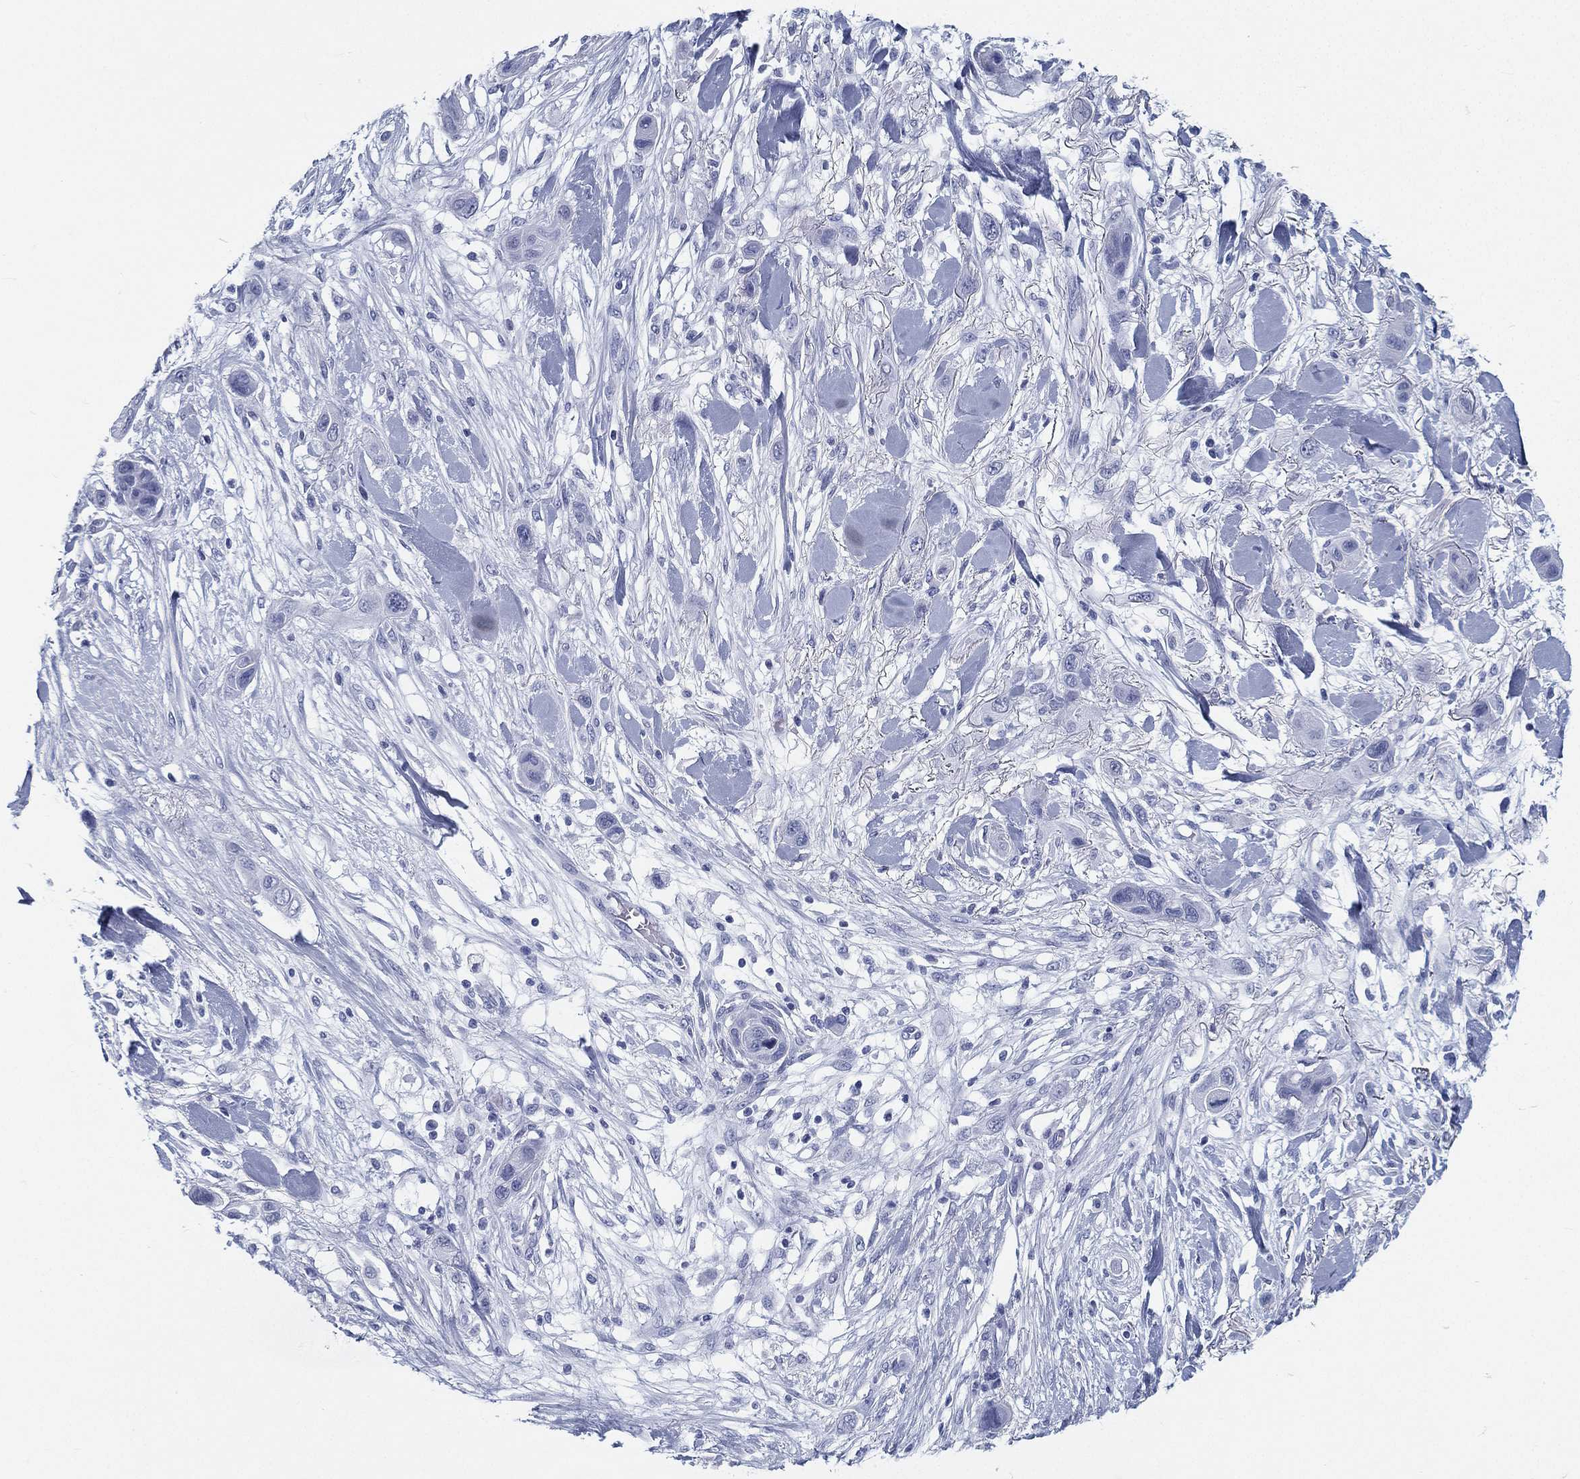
{"staining": {"intensity": "negative", "quantity": "none", "location": "none"}, "tissue": "skin cancer", "cell_type": "Tumor cells", "image_type": "cancer", "snomed": [{"axis": "morphology", "description": "Squamous cell carcinoma, NOS"}, {"axis": "topography", "description": "Skin"}], "caption": "Tumor cells show no significant protein staining in skin squamous cell carcinoma.", "gene": "ATP1B2", "patient": {"sex": "male", "age": 79}}